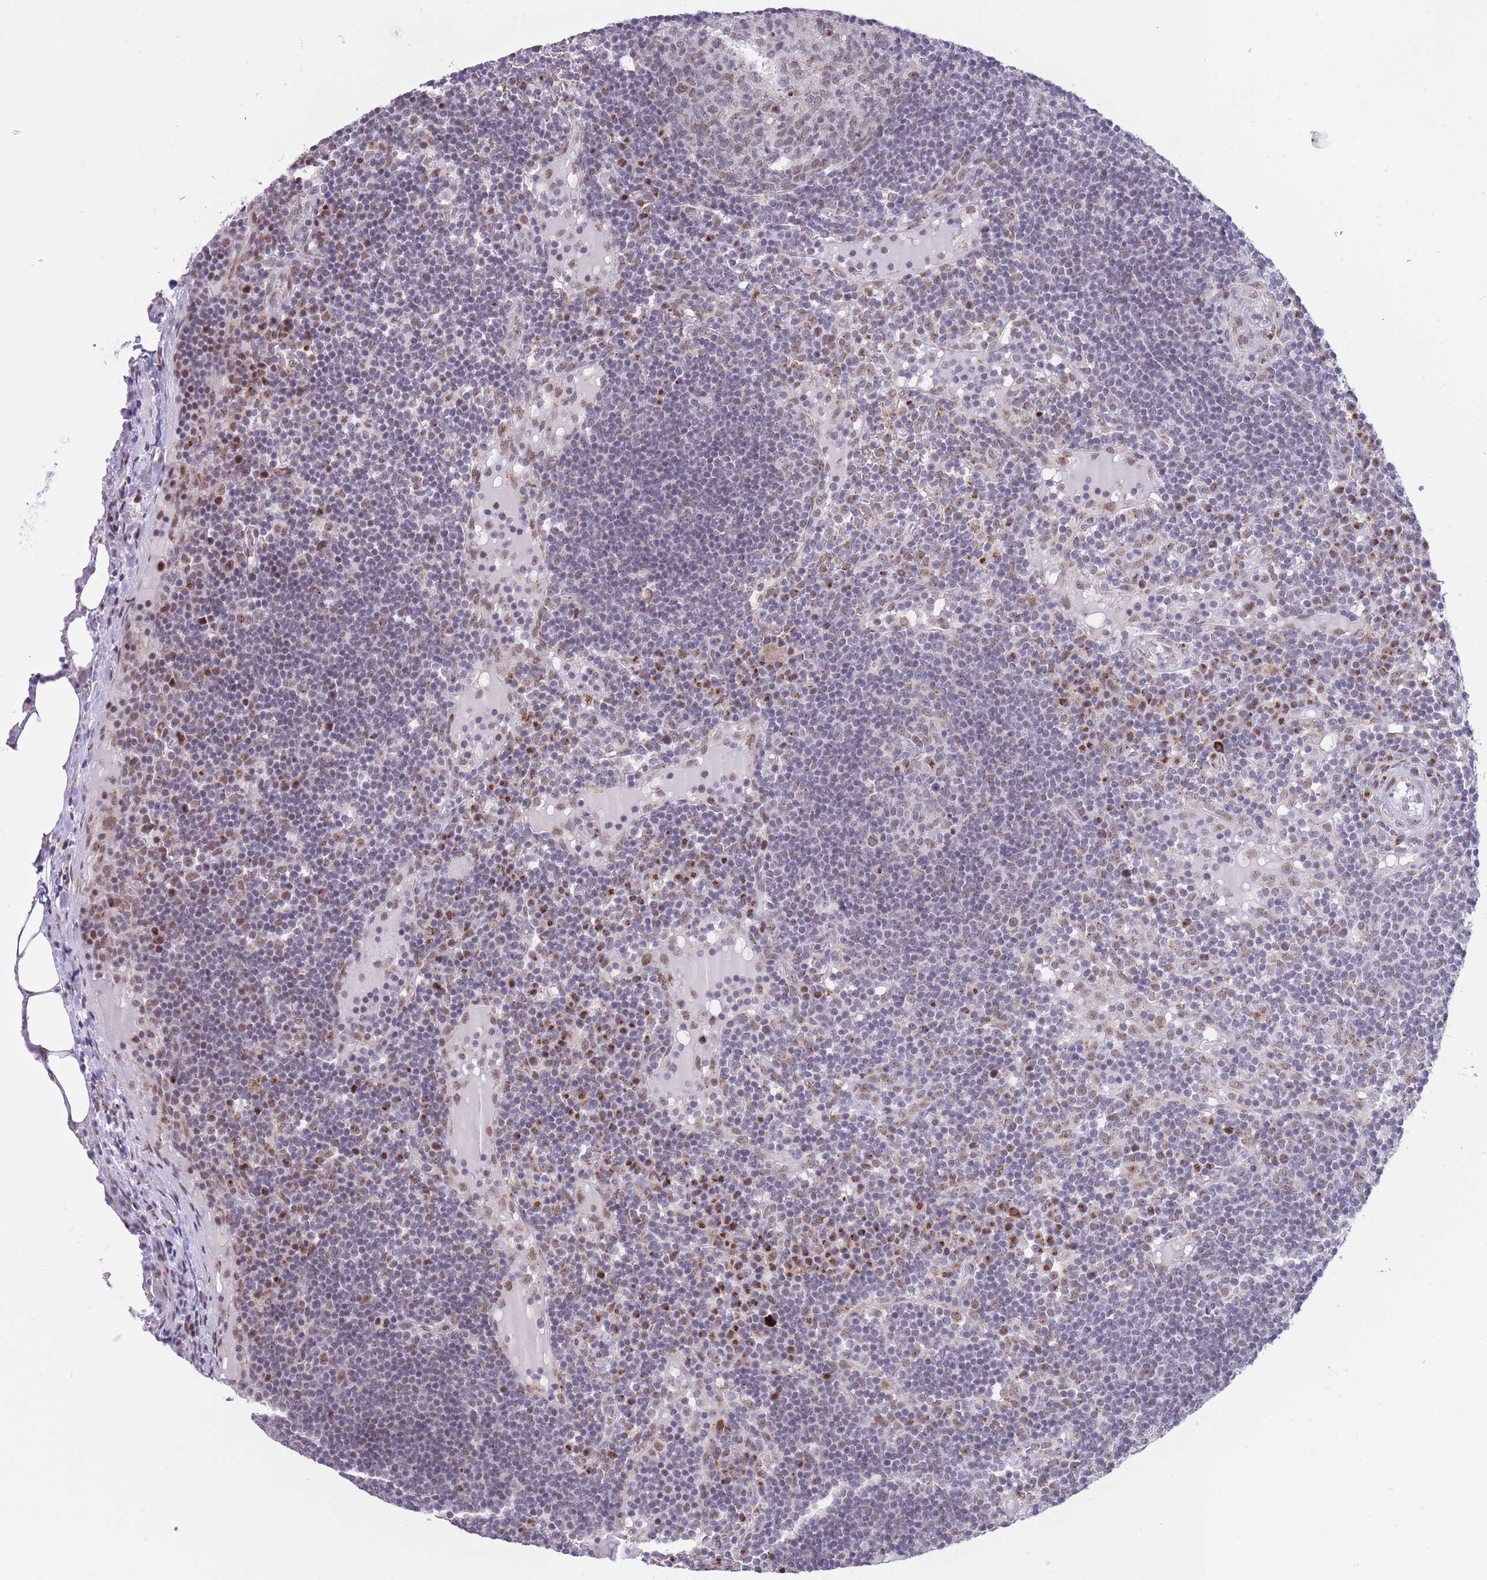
{"staining": {"intensity": "weak", "quantity": "25%-75%", "location": "nuclear"}, "tissue": "lymph node", "cell_type": "Germinal center cells", "image_type": "normal", "snomed": [{"axis": "morphology", "description": "Normal tissue, NOS"}, {"axis": "topography", "description": "Lymph node"}], "caption": "Protein staining of benign lymph node demonstrates weak nuclear staining in approximately 25%-75% of germinal center cells.", "gene": "INO80C", "patient": {"sex": "male", "age": 53}}